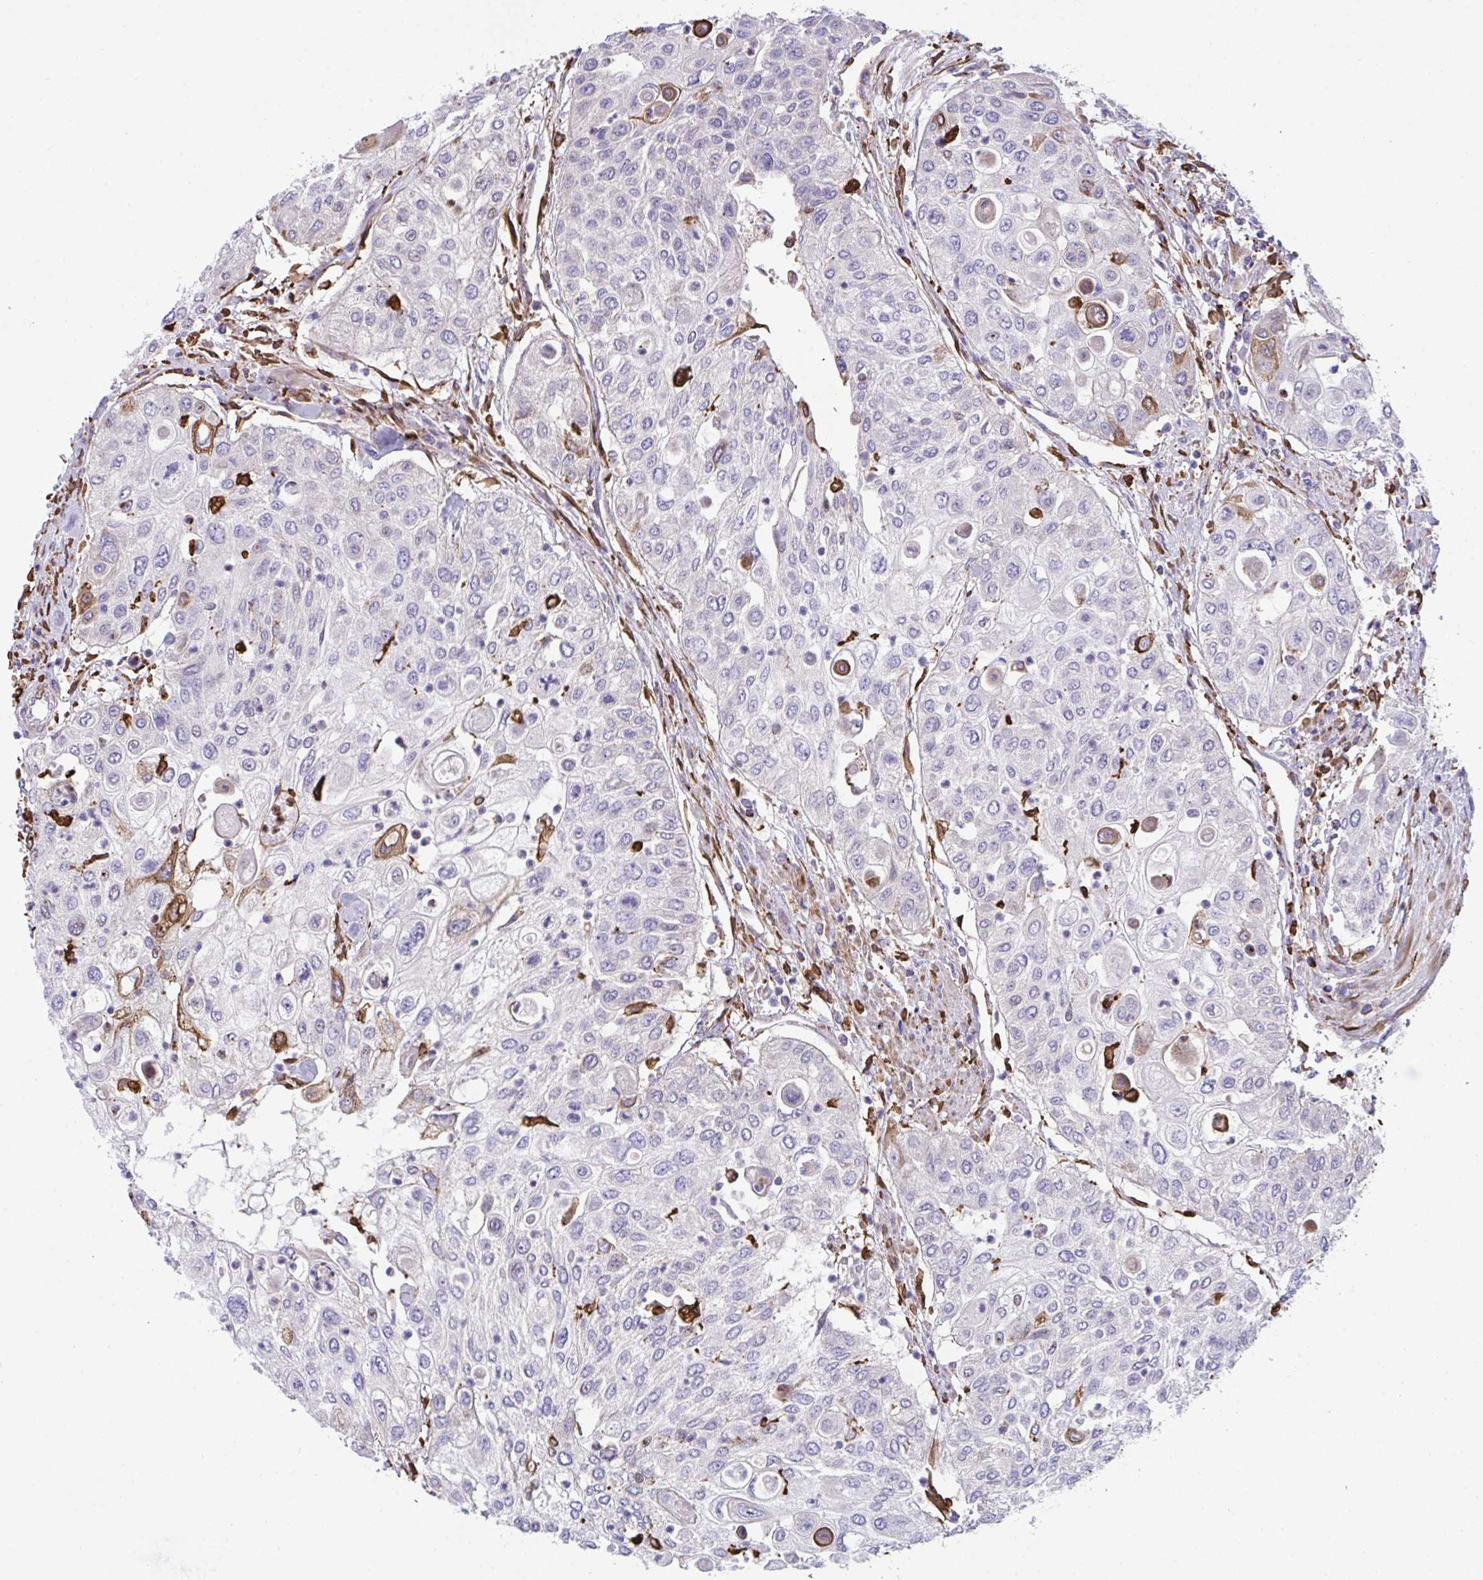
{"staining": {"intensity": "negative", "quantity": "none", "location": "none"}, "tissue": "urothelial cancer", "cell_type": "Tumor cells", "image_type": "cancer", "snomed": [{"axis": "morphology", "description": "Urothelial carcinoma, High grade"}, {"axis": "topography", "description": "Urinary bladder"}], "caption": "Image shows no significant protein positivity in tumor cells of high-grade urothelial carcinoma.", "gene": "PPIH", "patient": {"sex": "female", "age": 79}}